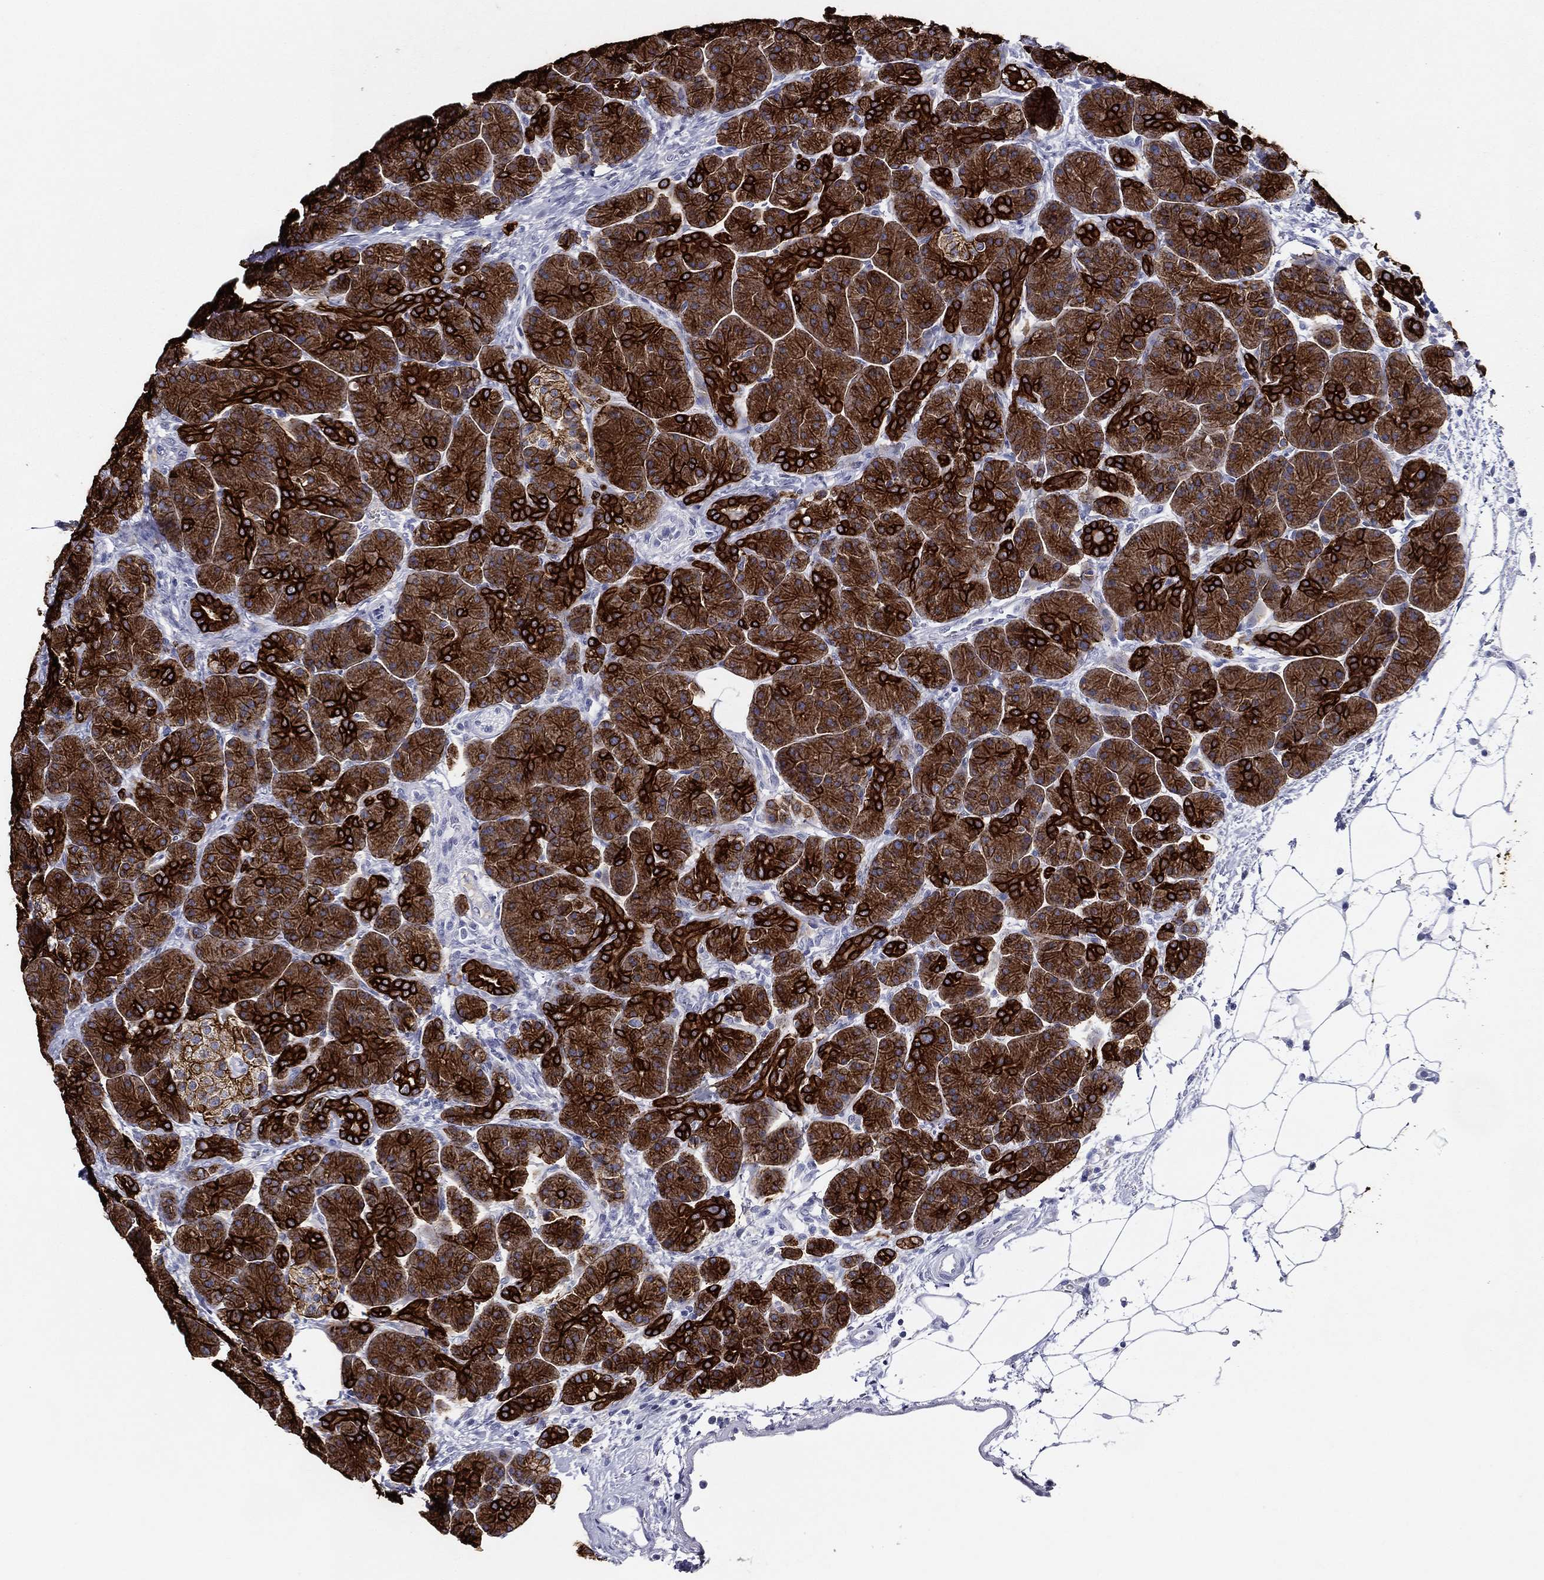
{"staining": {"intensity": "strong", "quantity": ">75%", "location": "cytoplasmic/membranous"}, "tissue": "pancreas", "cell_type": "Exocrine glandular cells", "image_type": "normal", "snomed": [{"axis": "morphology", "description": "Normal tissue, NOS"}, {"axis": "topography", "description": "Pancreas"}], "caption": "High-magnification brightfield microscopy of unremarkable pancreas stained with DAB (3,3'-diaminobenzidine) (brown) and counterstained with hematoxylin (blue). exocrine glandular cells exhibit strong cytoplasmic/membranous positivity is present in approximately>75% of cells.", "gene": "KRT7", "patient": {"sex": "female", "age": 63}}